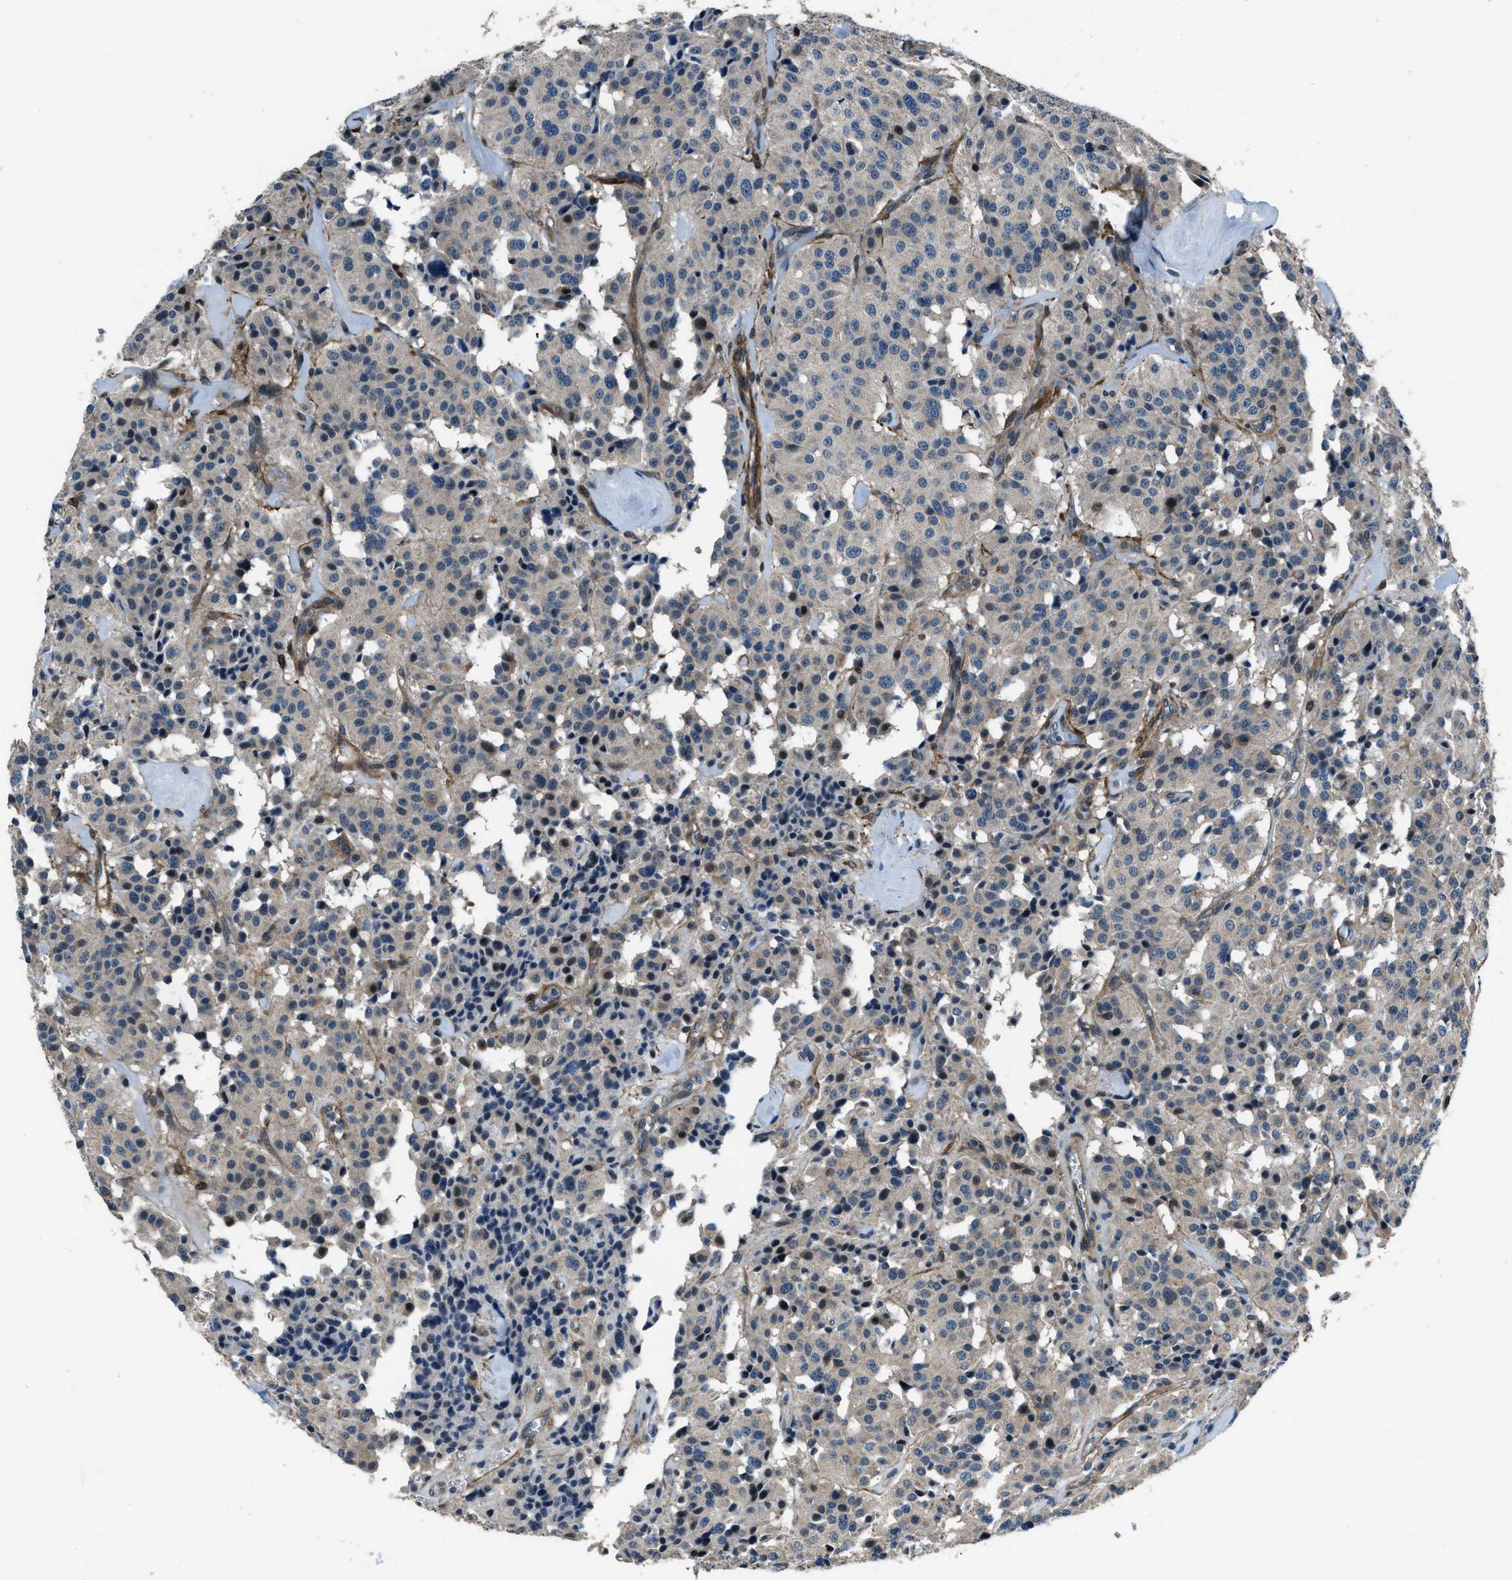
{"staining": {"intensity": "weak", "quantity": "<25%", "location": "cytoplasmic/membranous"}, "tissue": "carcinoid", "cell_type": "Tumor cells", "image_type": "cancer", "snomed": [{"axis": "morphology", "description": "Carcinoid, malignant, NOS"}, {"axis": "topography", "description": "Lung"}], "caption": "High magnification brightfield microscopy of carcinoid stained with DAB (3,3'-diaminobenzidine) (brown) and counterstained with hematoxylin (blue): tumor cells show no significant positivity.", "gene": "NUDCD3", "patient": {"sex": "male", "age": 30}}